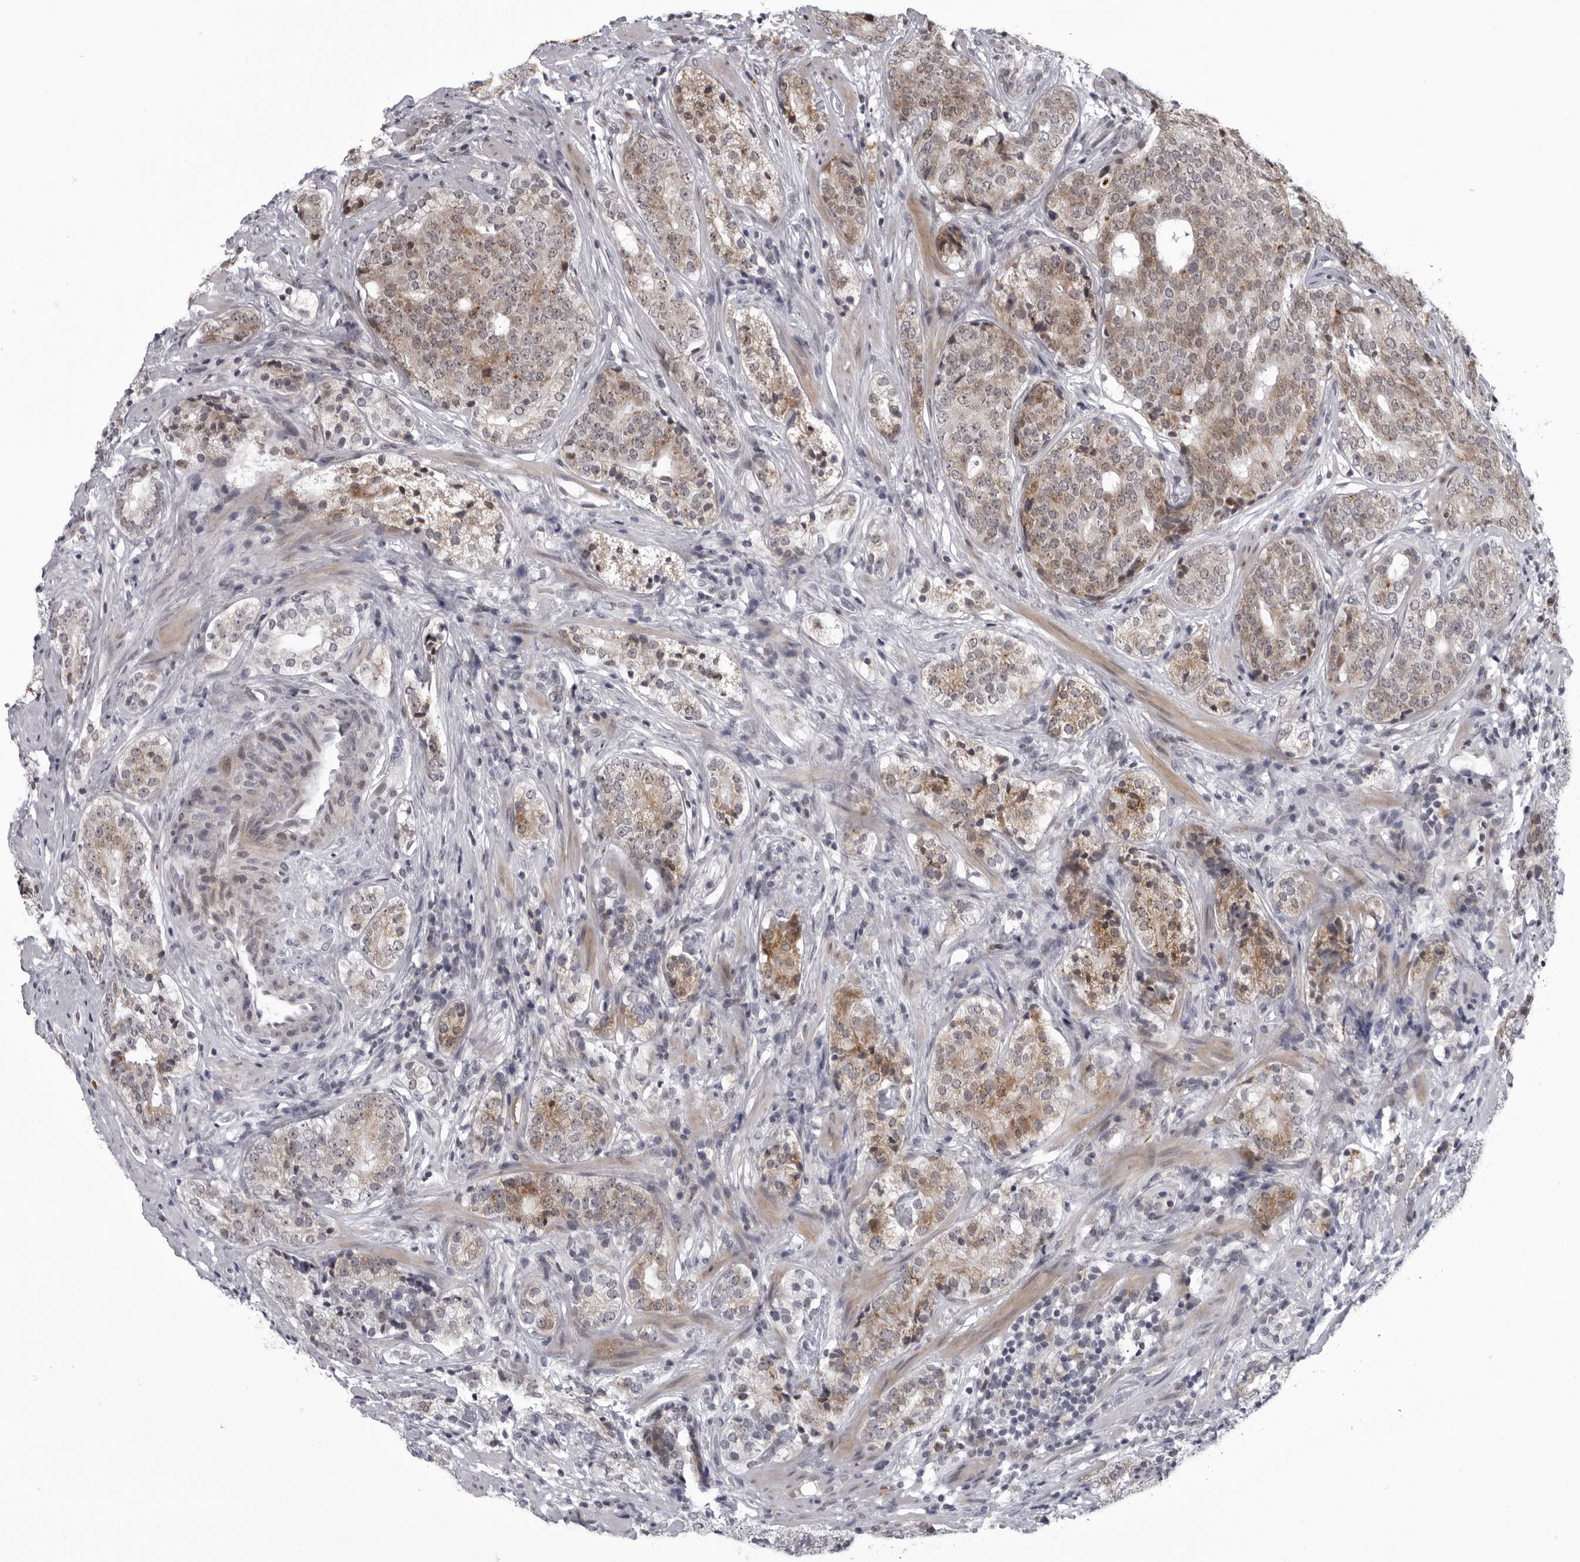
{"staining": {"intensity": "moderate", "quantity": "25%-75%", "location": "cytoplasmic/membranous"}, "tissue": "prostate cancer", "cell_type": "Tumor cells", "image_type": "cancer", "snomed": [{"axis": "morphology", "description": "Adenocarcinoma, High grade"}, {"axis": "topography", "description": "Prostate"}], "caption": "Tumor cells display medium levels of moderate cytoplasmic/membranous expression in about 25%-75% of cells in human prostate cancer (adenocarcinoma (high-grade)). (DAB (3,3'-diaminobenzidine) IHC with brightfield microscopy, high magnification).", "gene": "THOP1", "patient": {"sex": "male", "age": 56}}